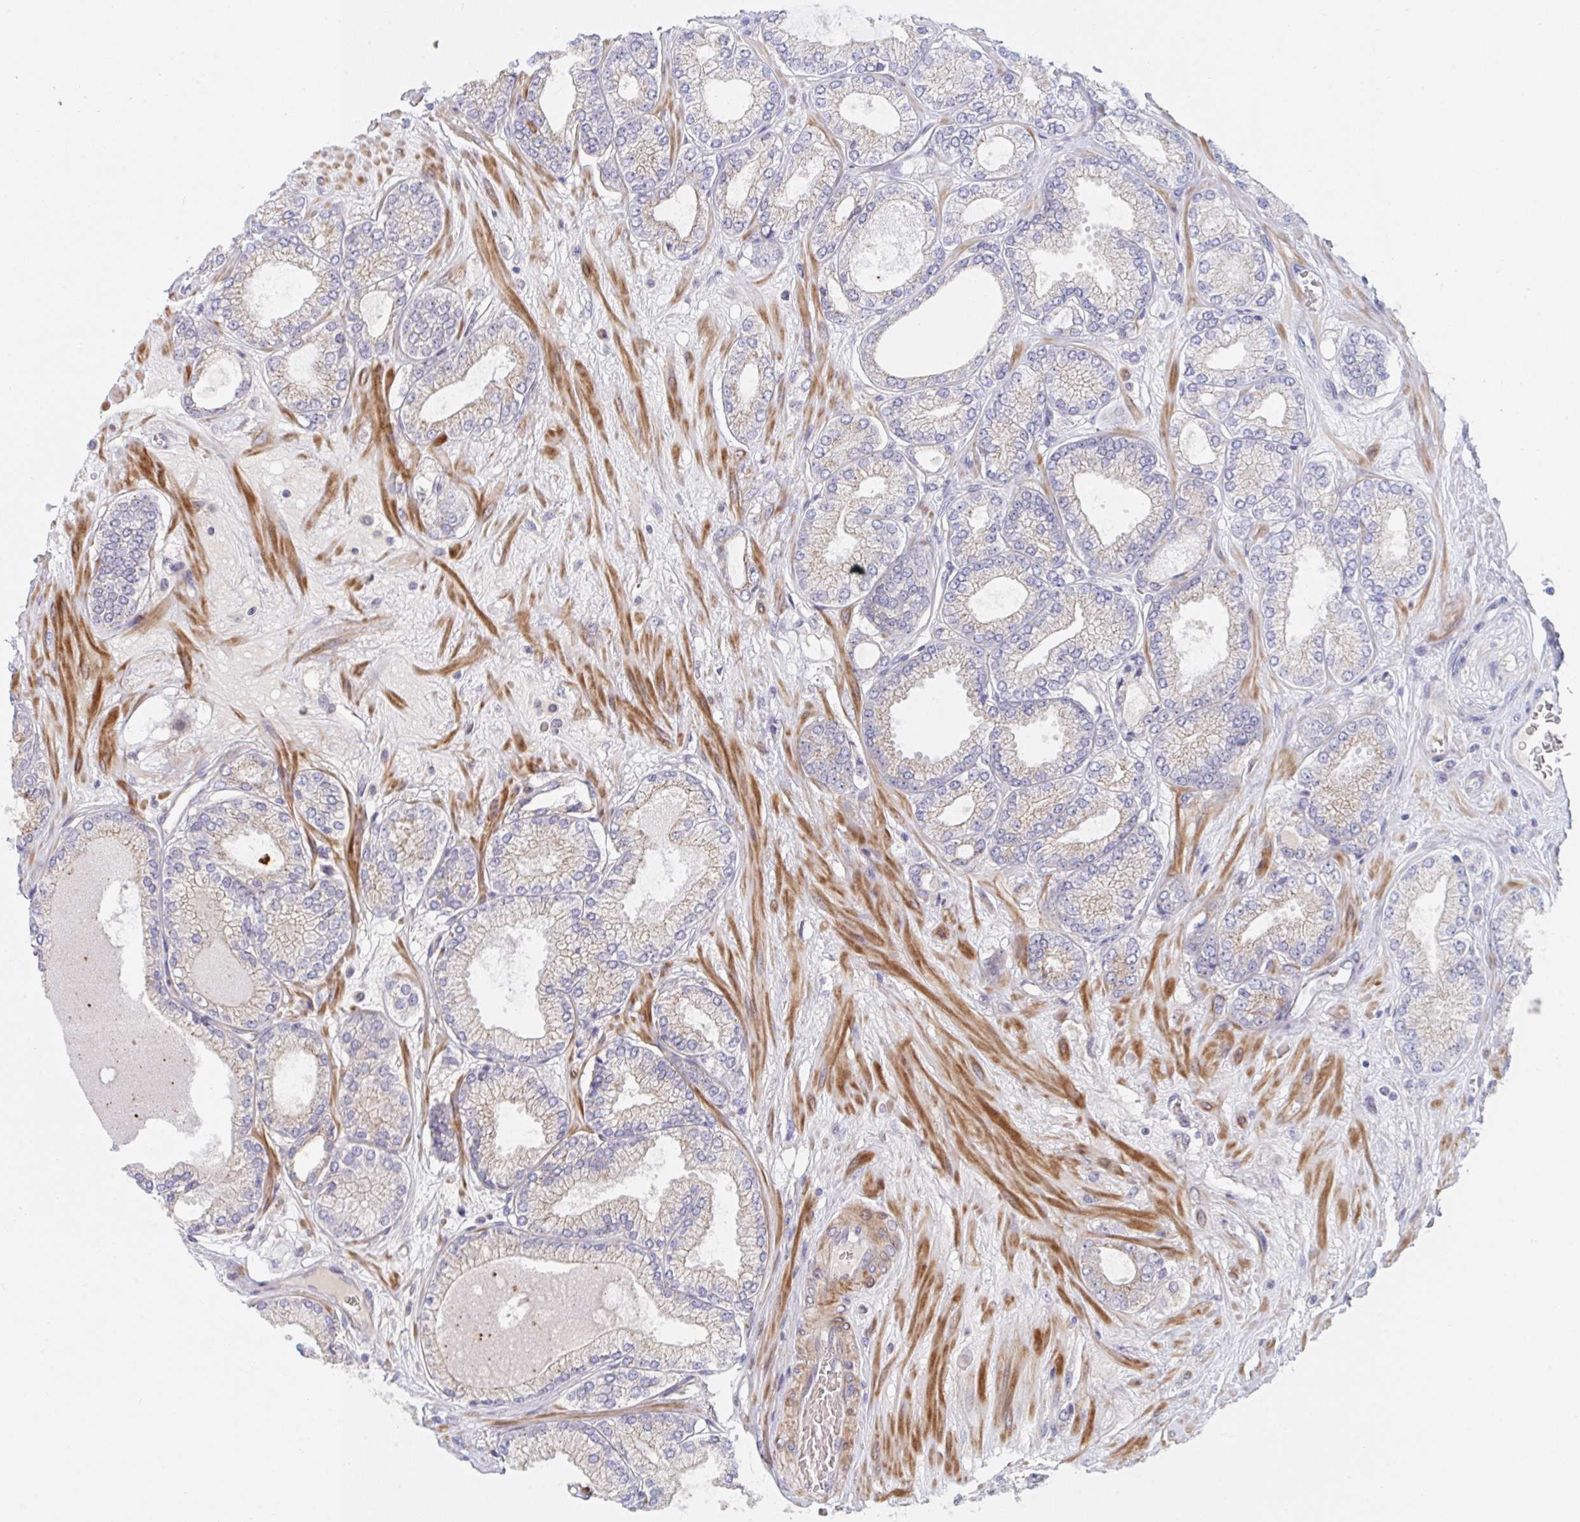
{"staining": {"intensity": "weak", "quantity": "25%-75%", "location": "cytoplasmic/membranous"}, "tissue": "prostate cancer", "cell_type": "Tumor cells", "image_type": "cancer", "snomed": [{"axis": "morphology", "description": "Adenocarcinoma, High grade"}, {"axis": "topography", "description": "Prostate"}], "caption": "The image exhibits staining of prostate cancer, revealing weak cytoplasmic/membranous protein positivity (brown color) within tumor cells.", "gene": "TNFSF4", "patient": {"sex": "male", "age": 68}}